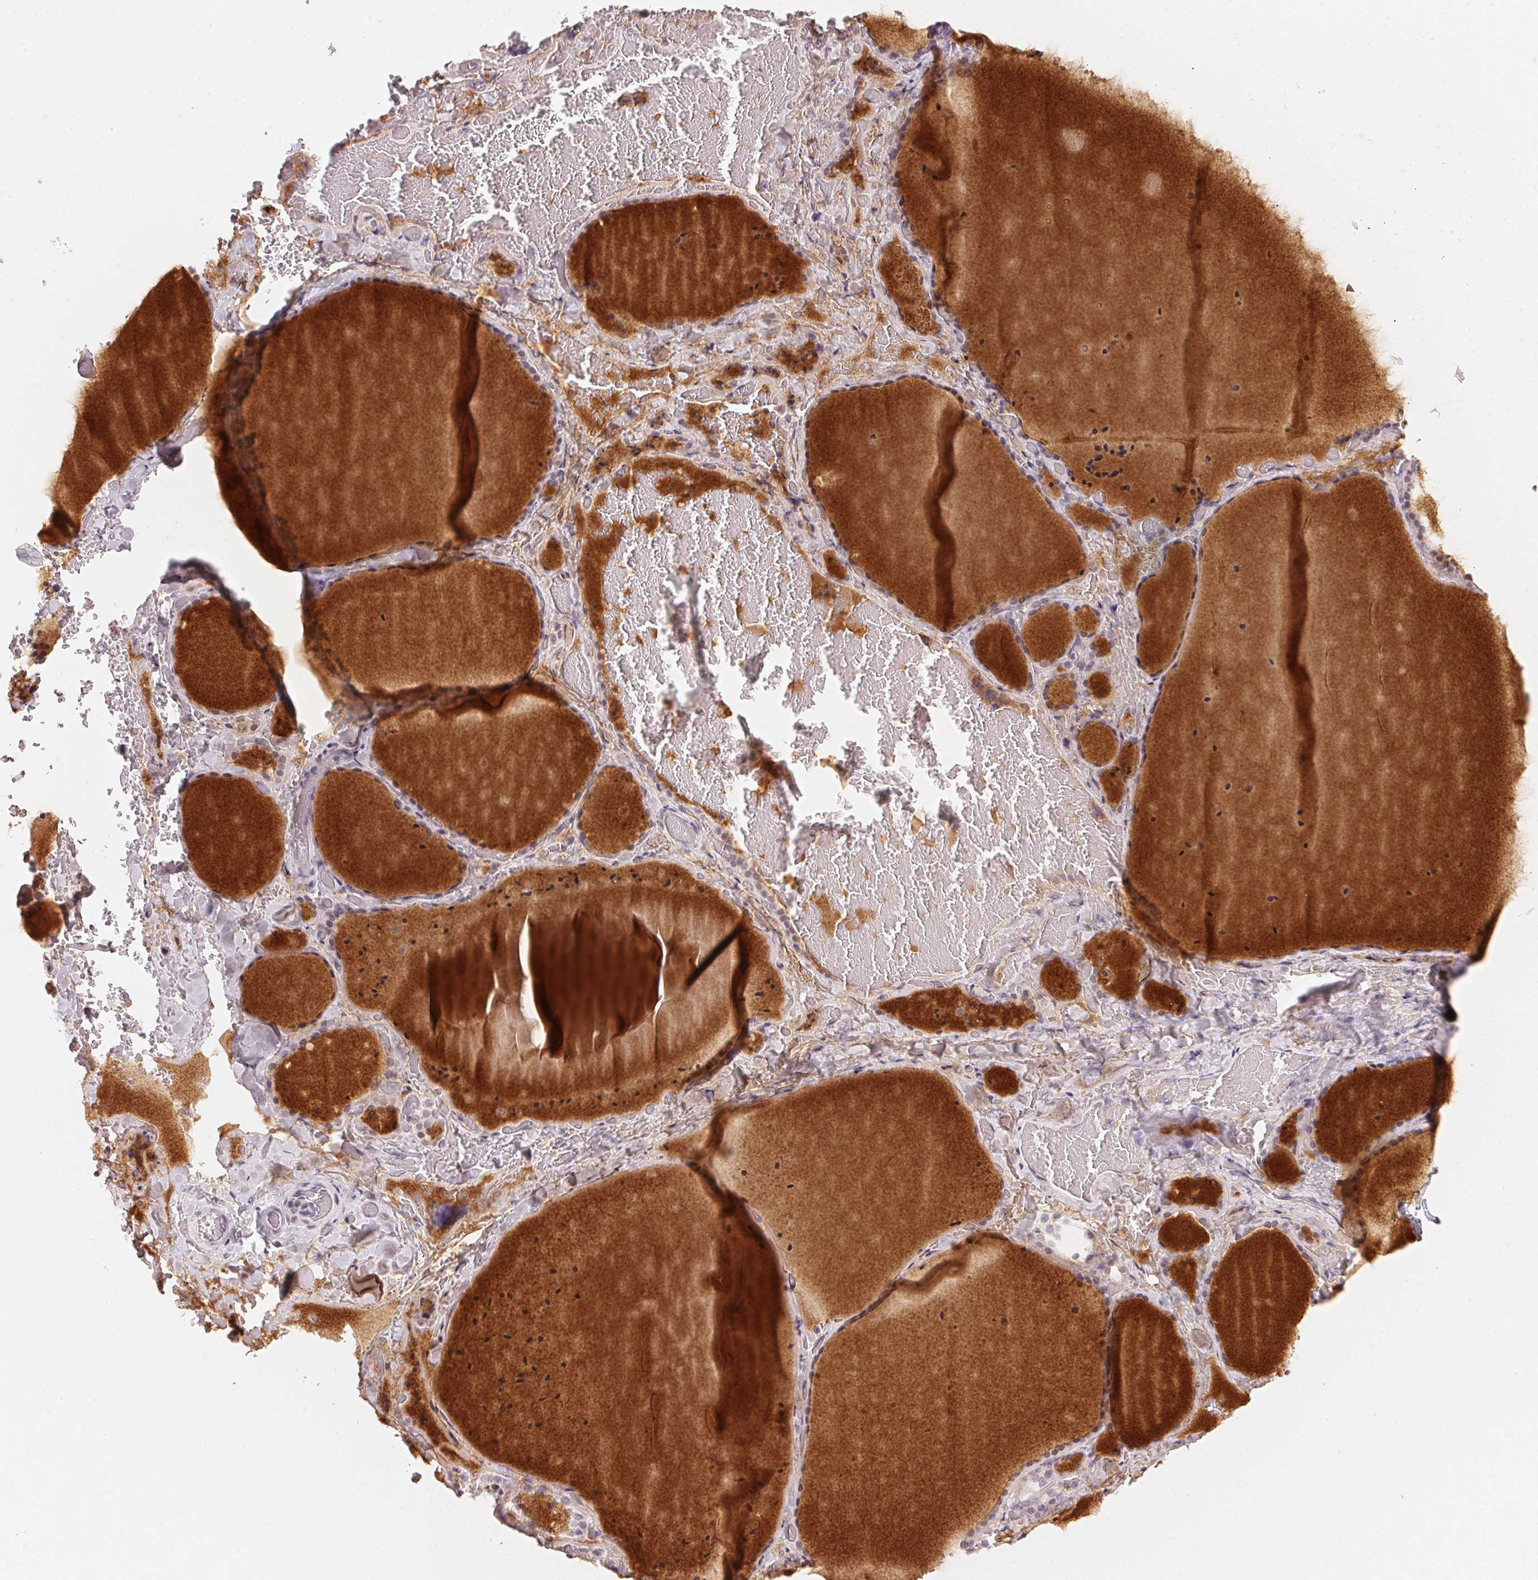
{"staining": {"intensity": "weak", "quantity": "25%-75%", "location": "cytoplasmic/membranous,nuclear"}, "tissue": "thyroid gland", "cell_type": "Glandular cells", "image_type": "normal", "snomed": [{"axis": "morphology", "description": "Normal tissue, NOS"}, {"axis": "topography", "description": "Thyroid gland"}], "caption": "Protein expression analysis of benign human thyroid gland reveals weak cytoplasmic/membranous,nuclear expression in approximately 25%-75% of glandular cells. (brown staining indicates protein expression, while blue staining denotes nuclei).", "gene": "POLR3G", "patient": {"sex": "female", "age": 36}}